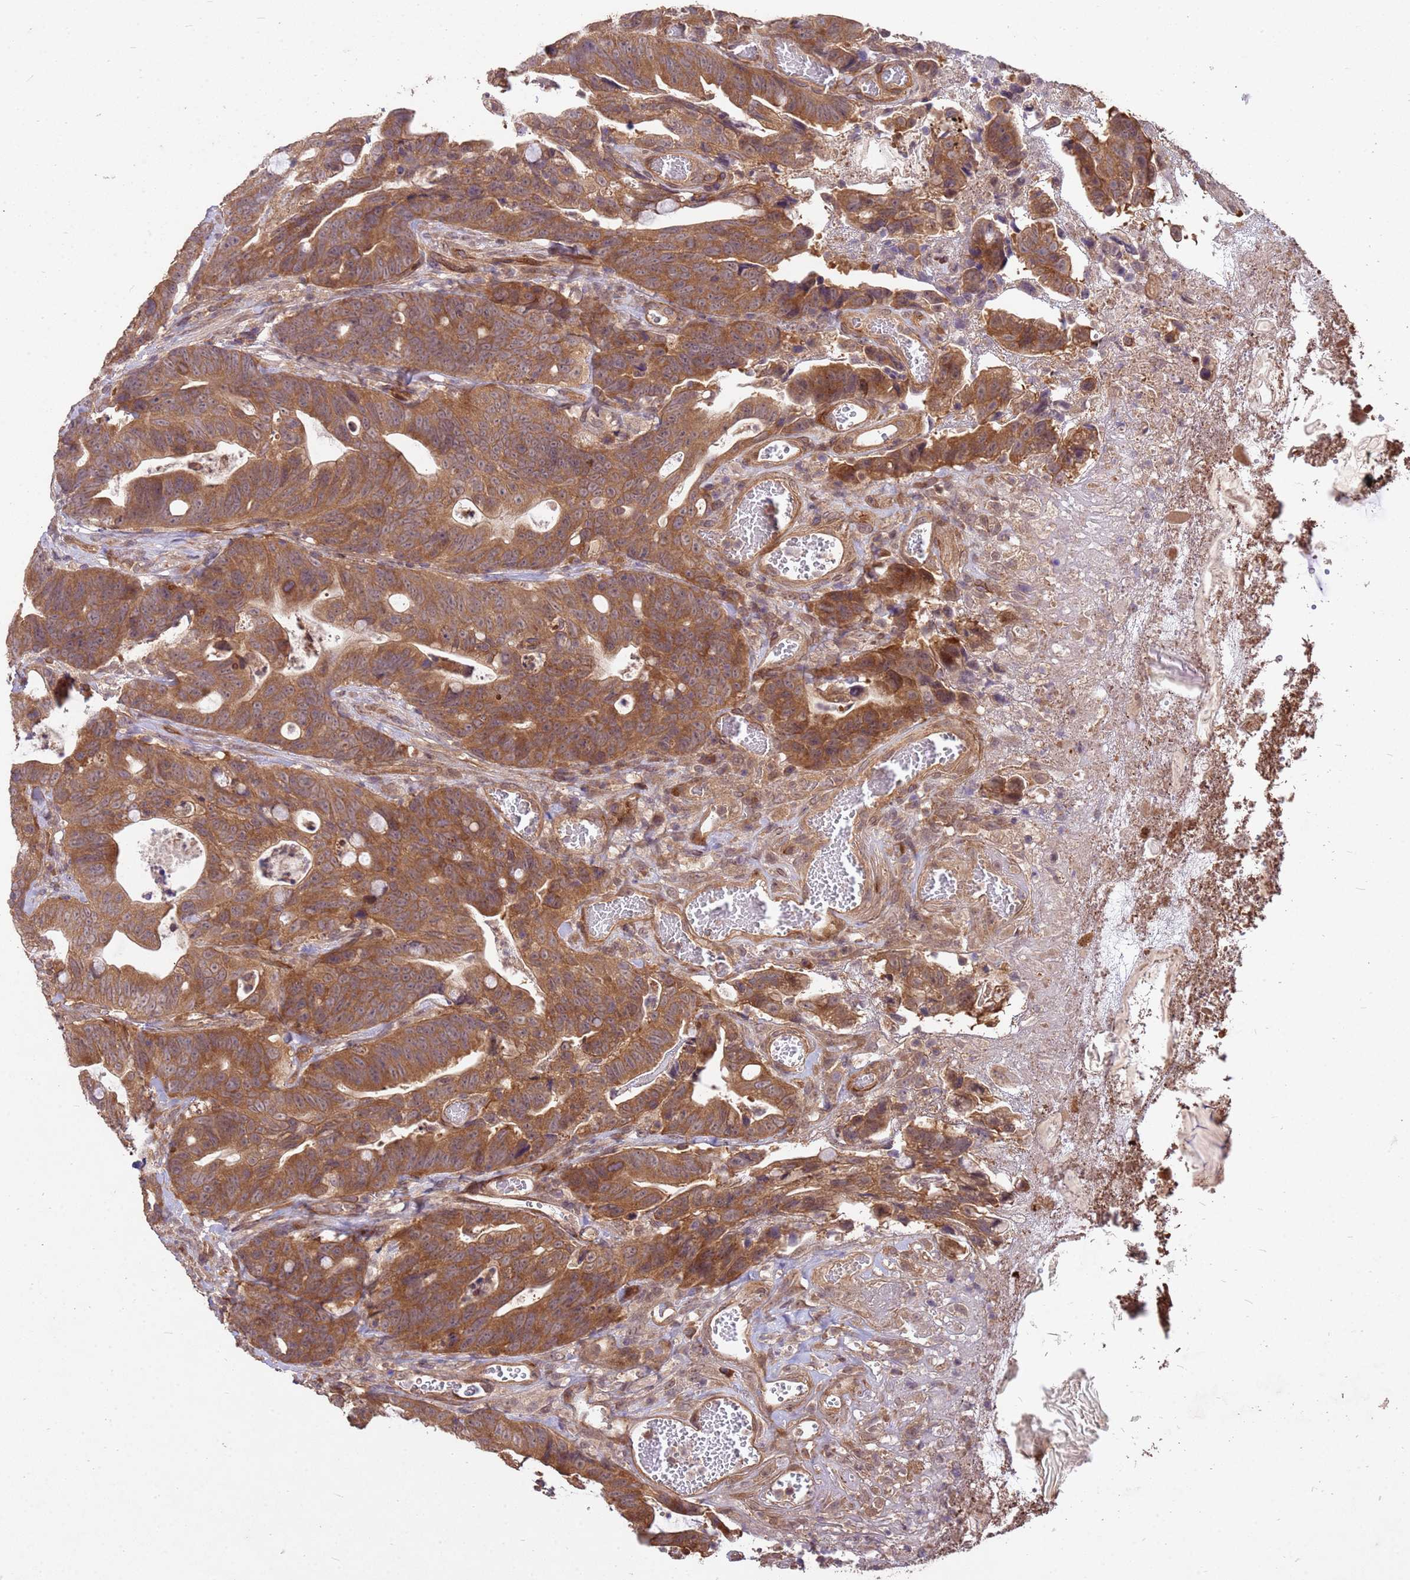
{"staining": {"intensity": "moderate", "quantity": ">75%", "location": "cytoplasmic/membranous"}, "tissue": "colorectal cancer", "cell_type": "Tumor cells", "image_type": "cancer", "snomed": [{"axis": "morphology", "description": "Adenocarcinoma, NOS"}, {"axis": "topography", "description": "Colon"}], "caption": "The micrograph exhibits staining of colorectal adenocarcinoma, revealing moderate cytoplasmic/membranous protein expression (brown color) within tumor cells.", "gene": "PPP2CB", "patient": {"sex": "female", "age": 82}}